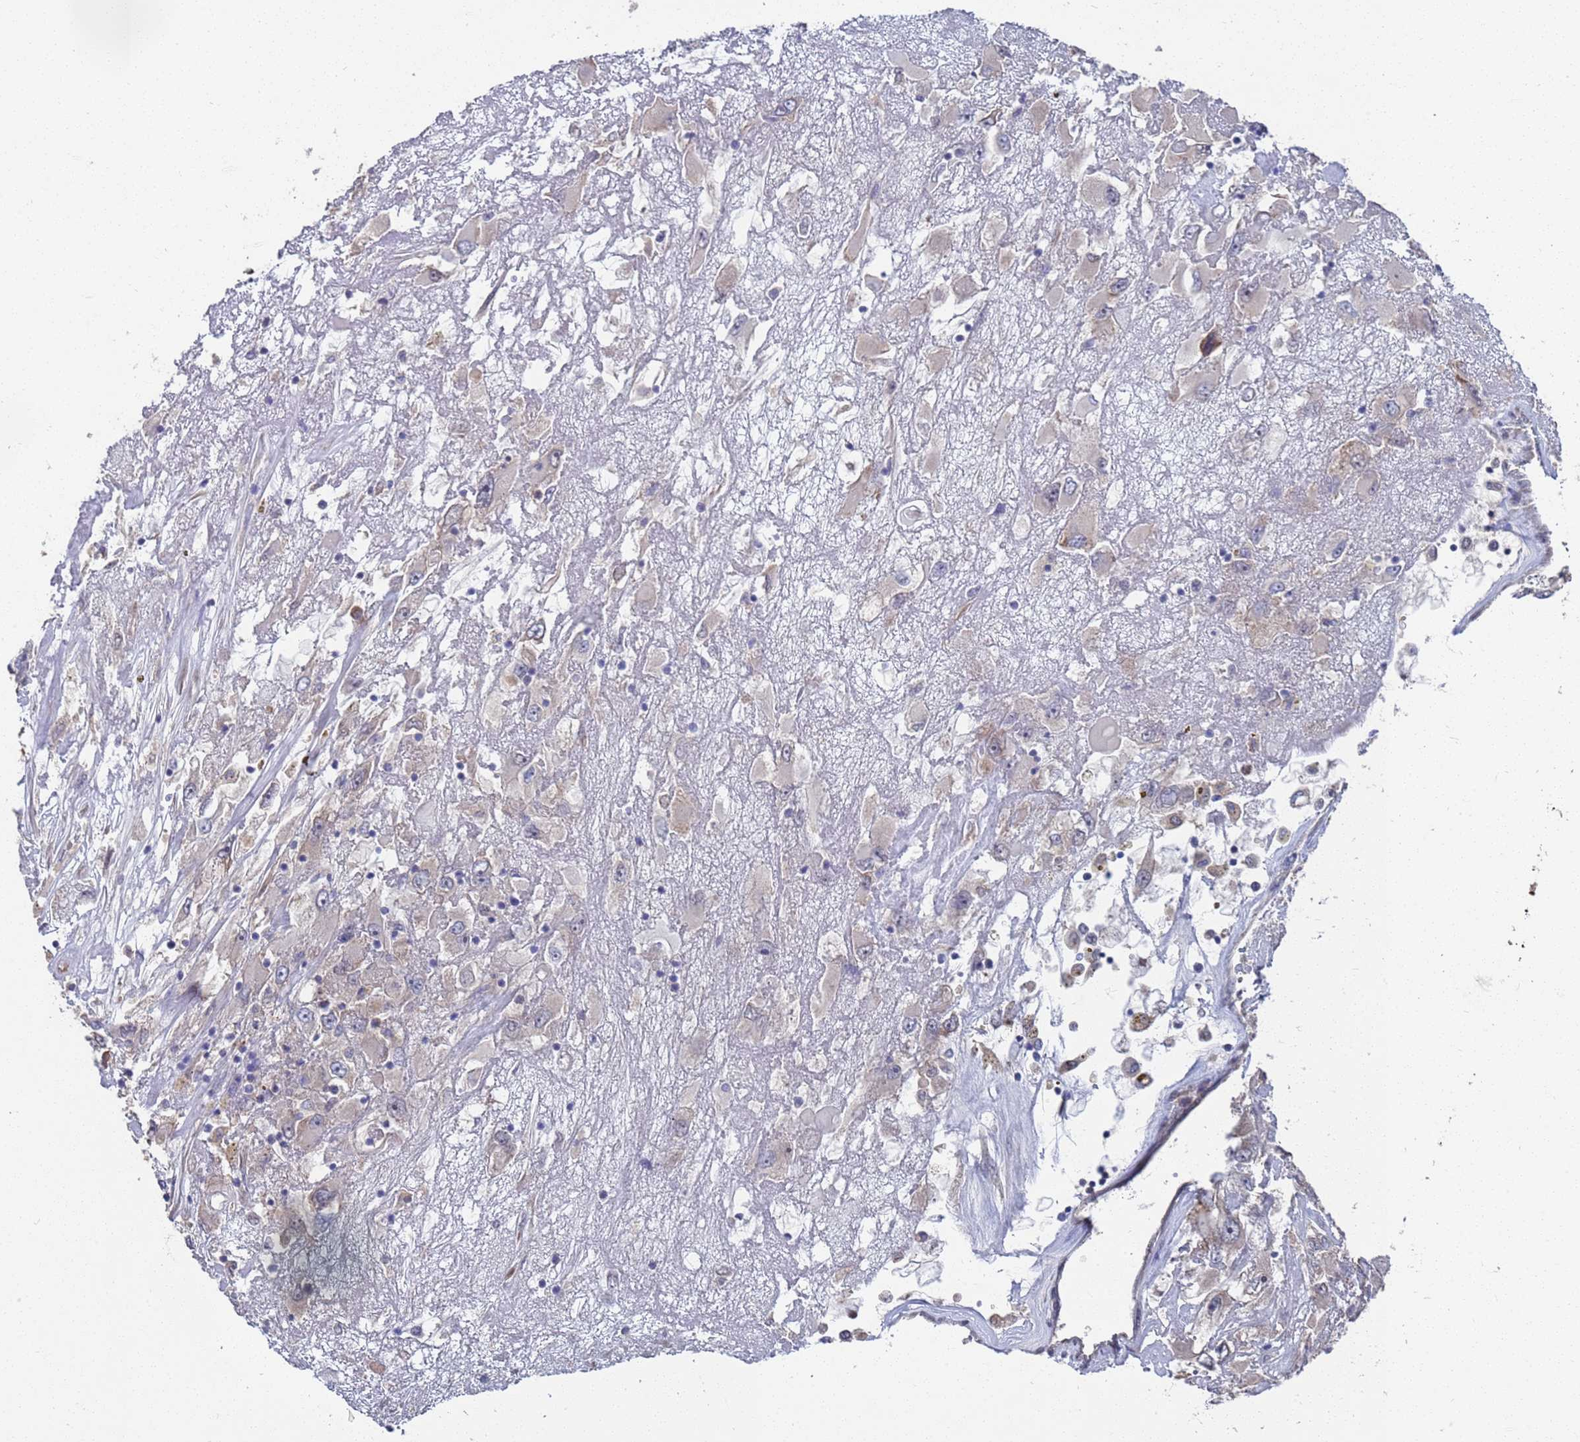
{"staining": {"intensity": "negative", "quantity": "none", "location": "none"}, "tissue": "renal cancer", "cell_type": "Tumor cells", "image_type": "cancer", "snomed": [{"axis": "morphology", "description": "Adenocarcinoma, NOS"}, {"axis": "topography", "description": "Kidney"}], "caption": "Tumor cells show no significant expression in renal cancer (adenocarcinoma). (DAB (3,3'-diaminobenzidine) immunohistochemistry (IHC) visualized using brightfield microscopy, high magnification).", "gene": "CFAP119", "patient": {"sex": "female", "age": 52}}